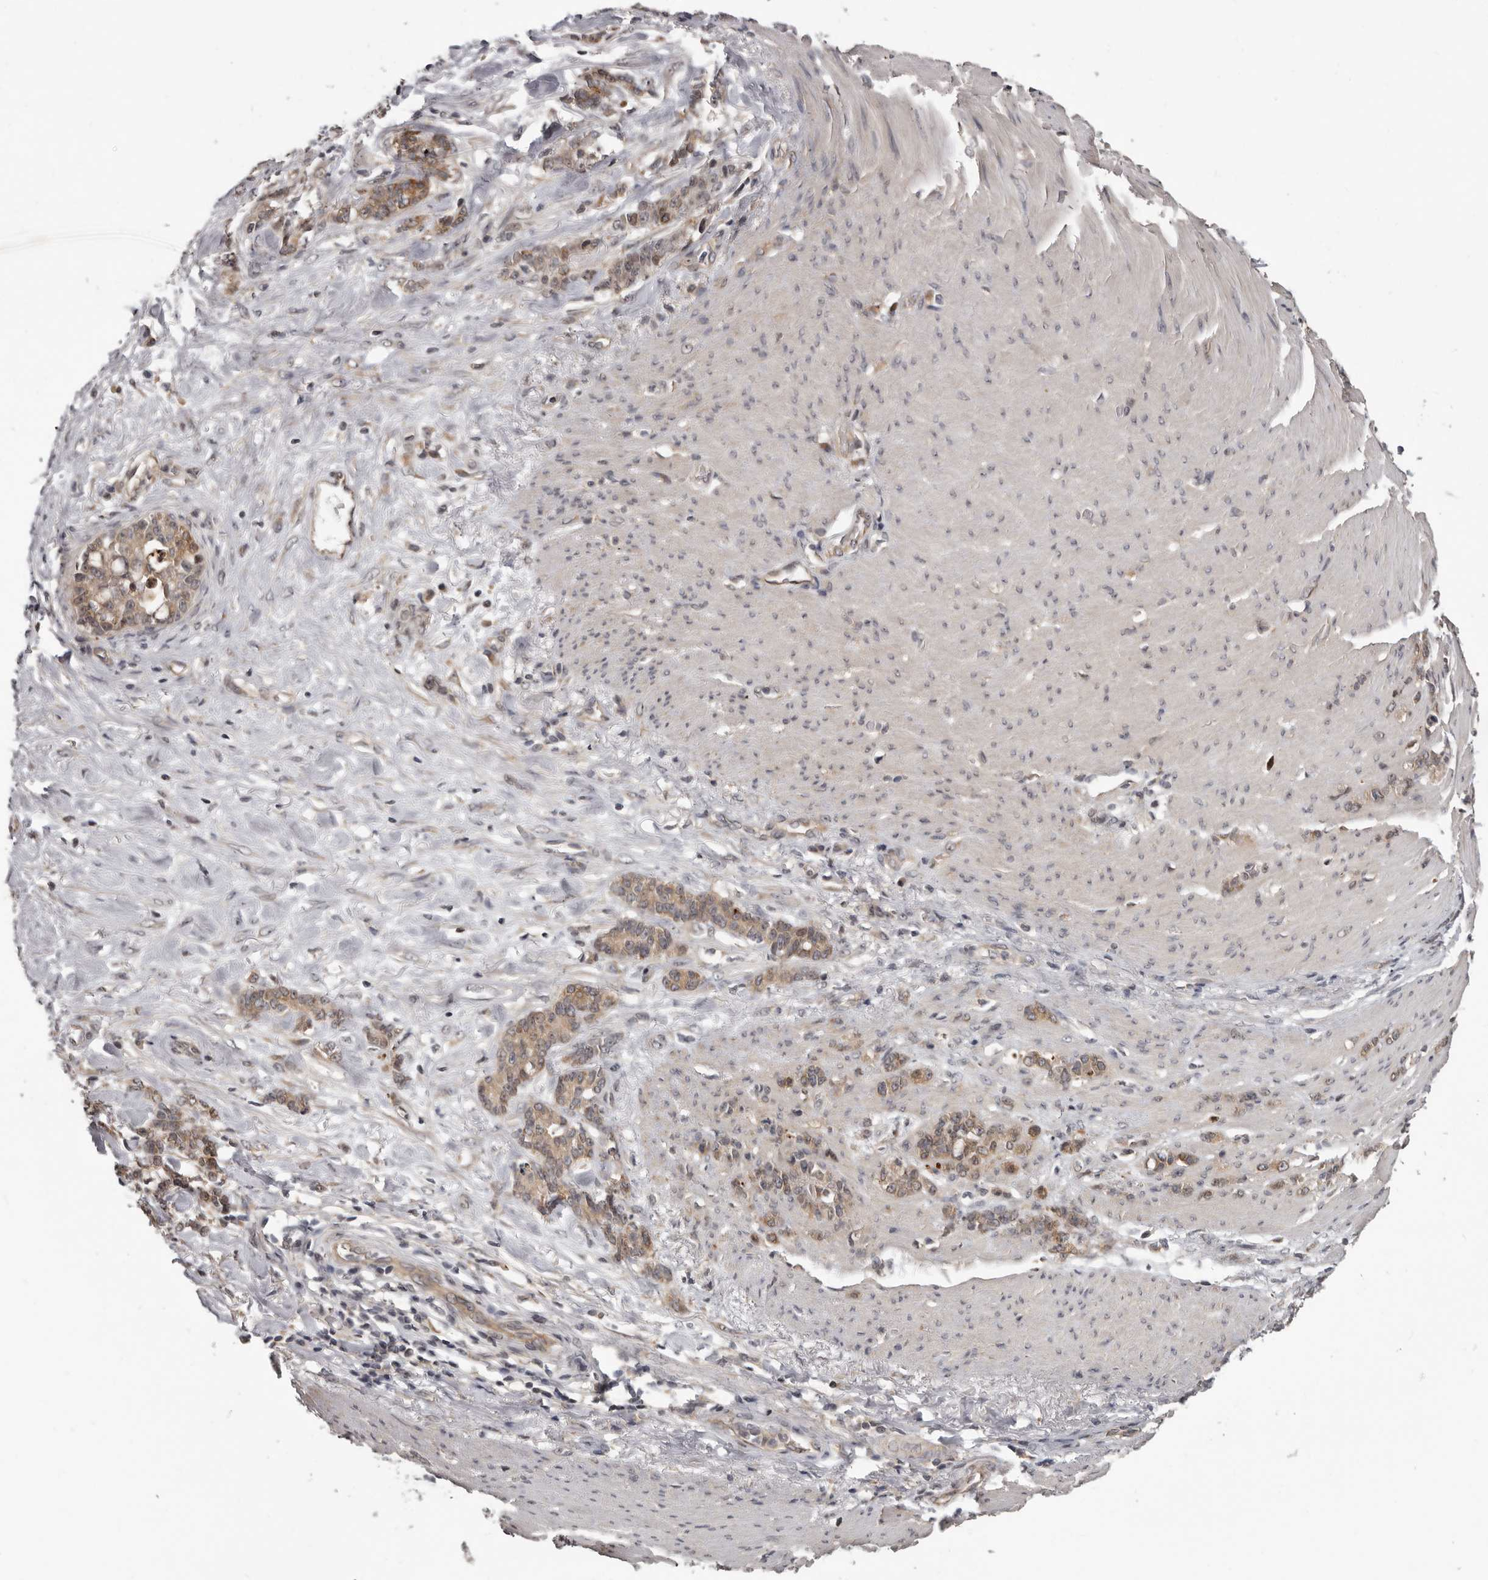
{"staining": {"intensity": "moderate", "quantity": ">75%", "location": "cytoplasmic/membranous"}, "tissue": "stomach cancer", "cell_type": "Tumor cells", "image_type": "cancer", "snomed": [{"axis": "morphology", "description": "Adenocarcinoma, NOS"}, {"axis": "topography", "description": "Stomach, lower"}], "caption": "IHC (DAB) staining of adenocarcinoma (stomach) exhibits moderate cytoplasmic/membranous protein positivity in about >75% of tumor cells.", "gene": "BAD", "patient": {"sex": "male", "age": 88}}